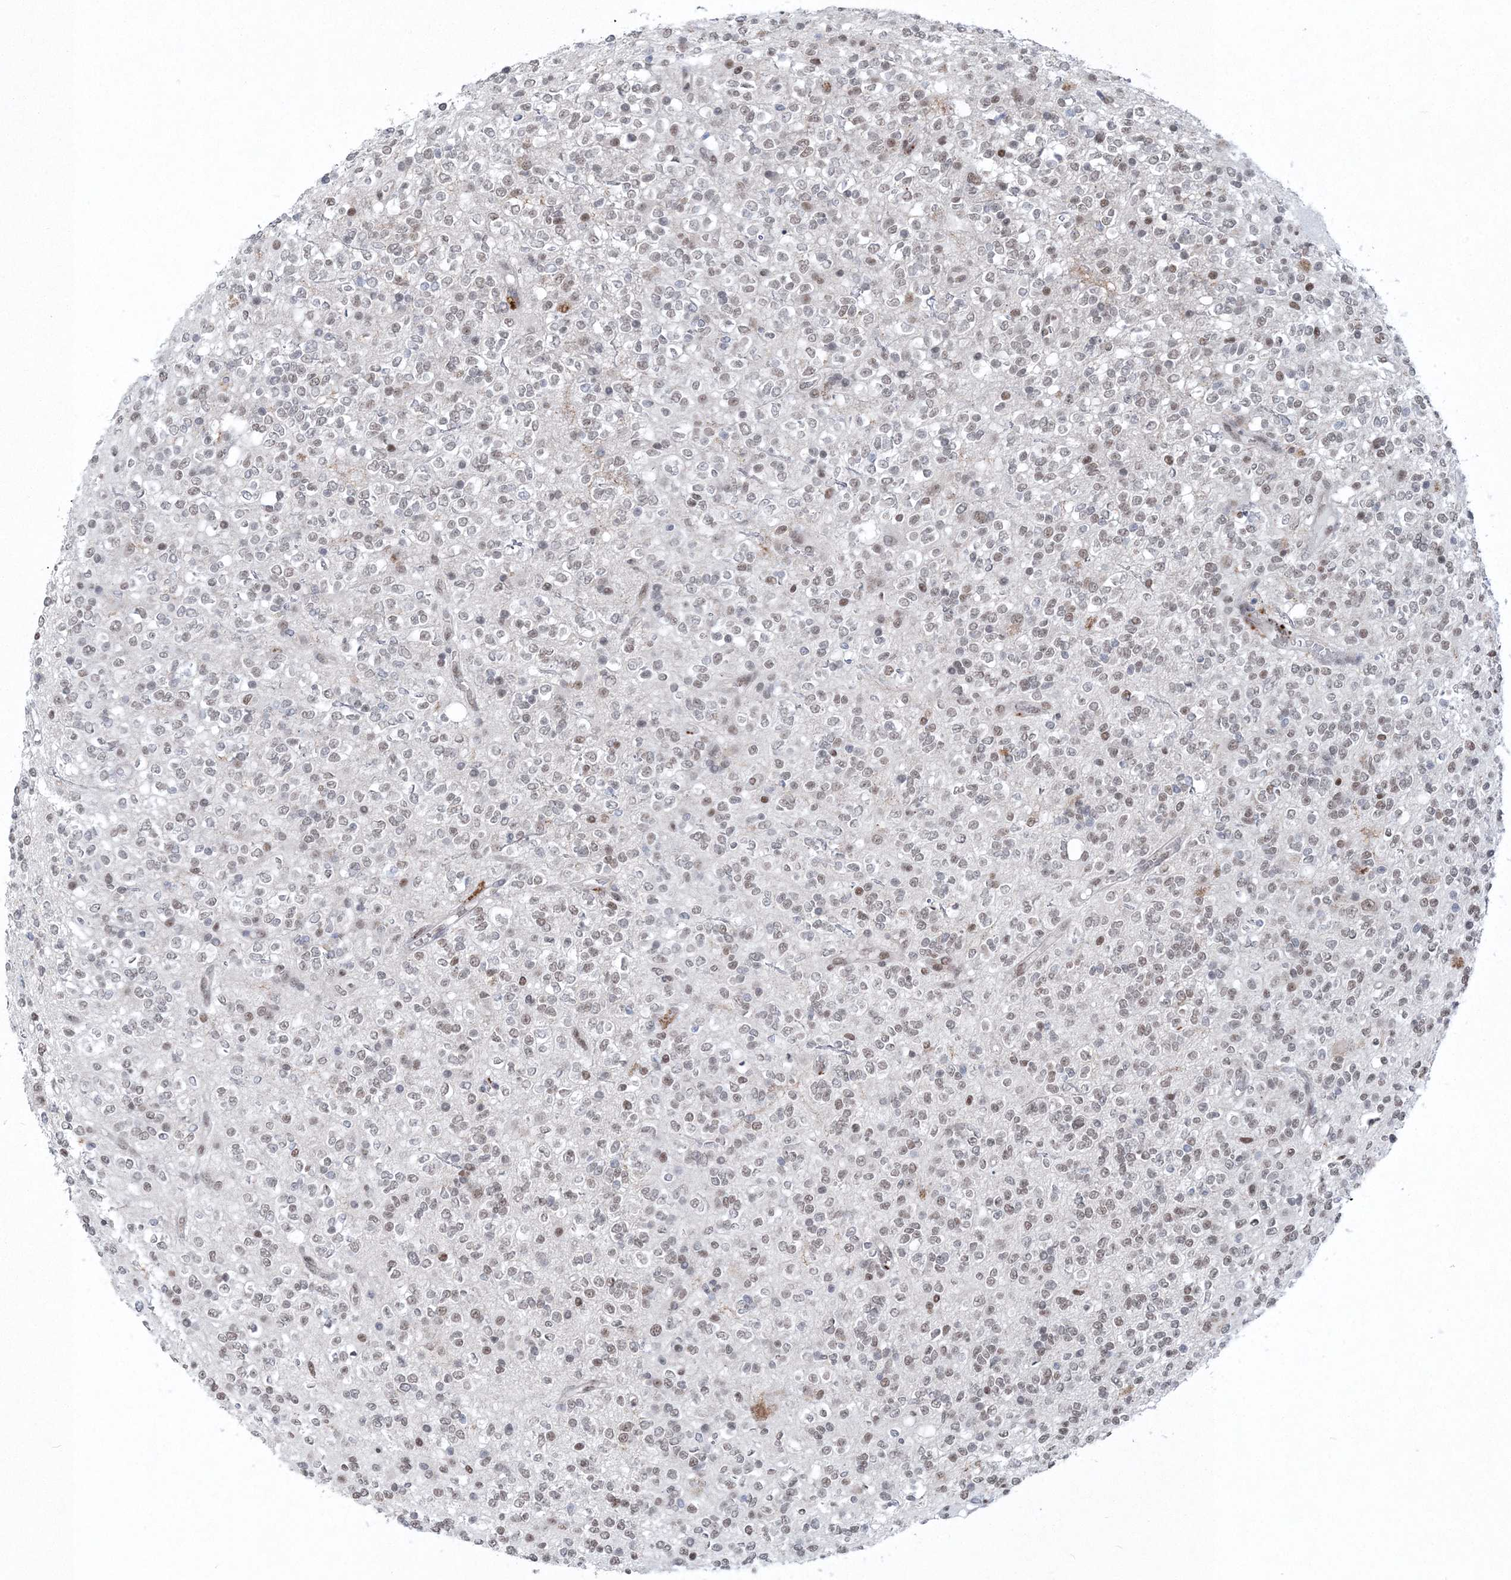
{"staining": {"intensity": "weak", "quantity": "25%-75%", "location": "nuclear"}, "tissue": "glioma", "cell_type": "Tumor cells", "image_type": "cancer", "snomed": [{"axis": "morphology", "description": "Glioma, malignant, High grade"}, {"axis": "topography", "description": "Brain"}], "caption": "An immunohistochemistry histopathology image of neoplastic tissue is shown. Protein staining in brown highlights weak nuclear positivity in malignant glioma (high-grade) within tumor cells. (DAB (3,3'-diaminobenzidine) IHC with brightfield microscopy, high magnification).", "gene": "PDS5A", "patient": {"sex": "male", "age": 34}}